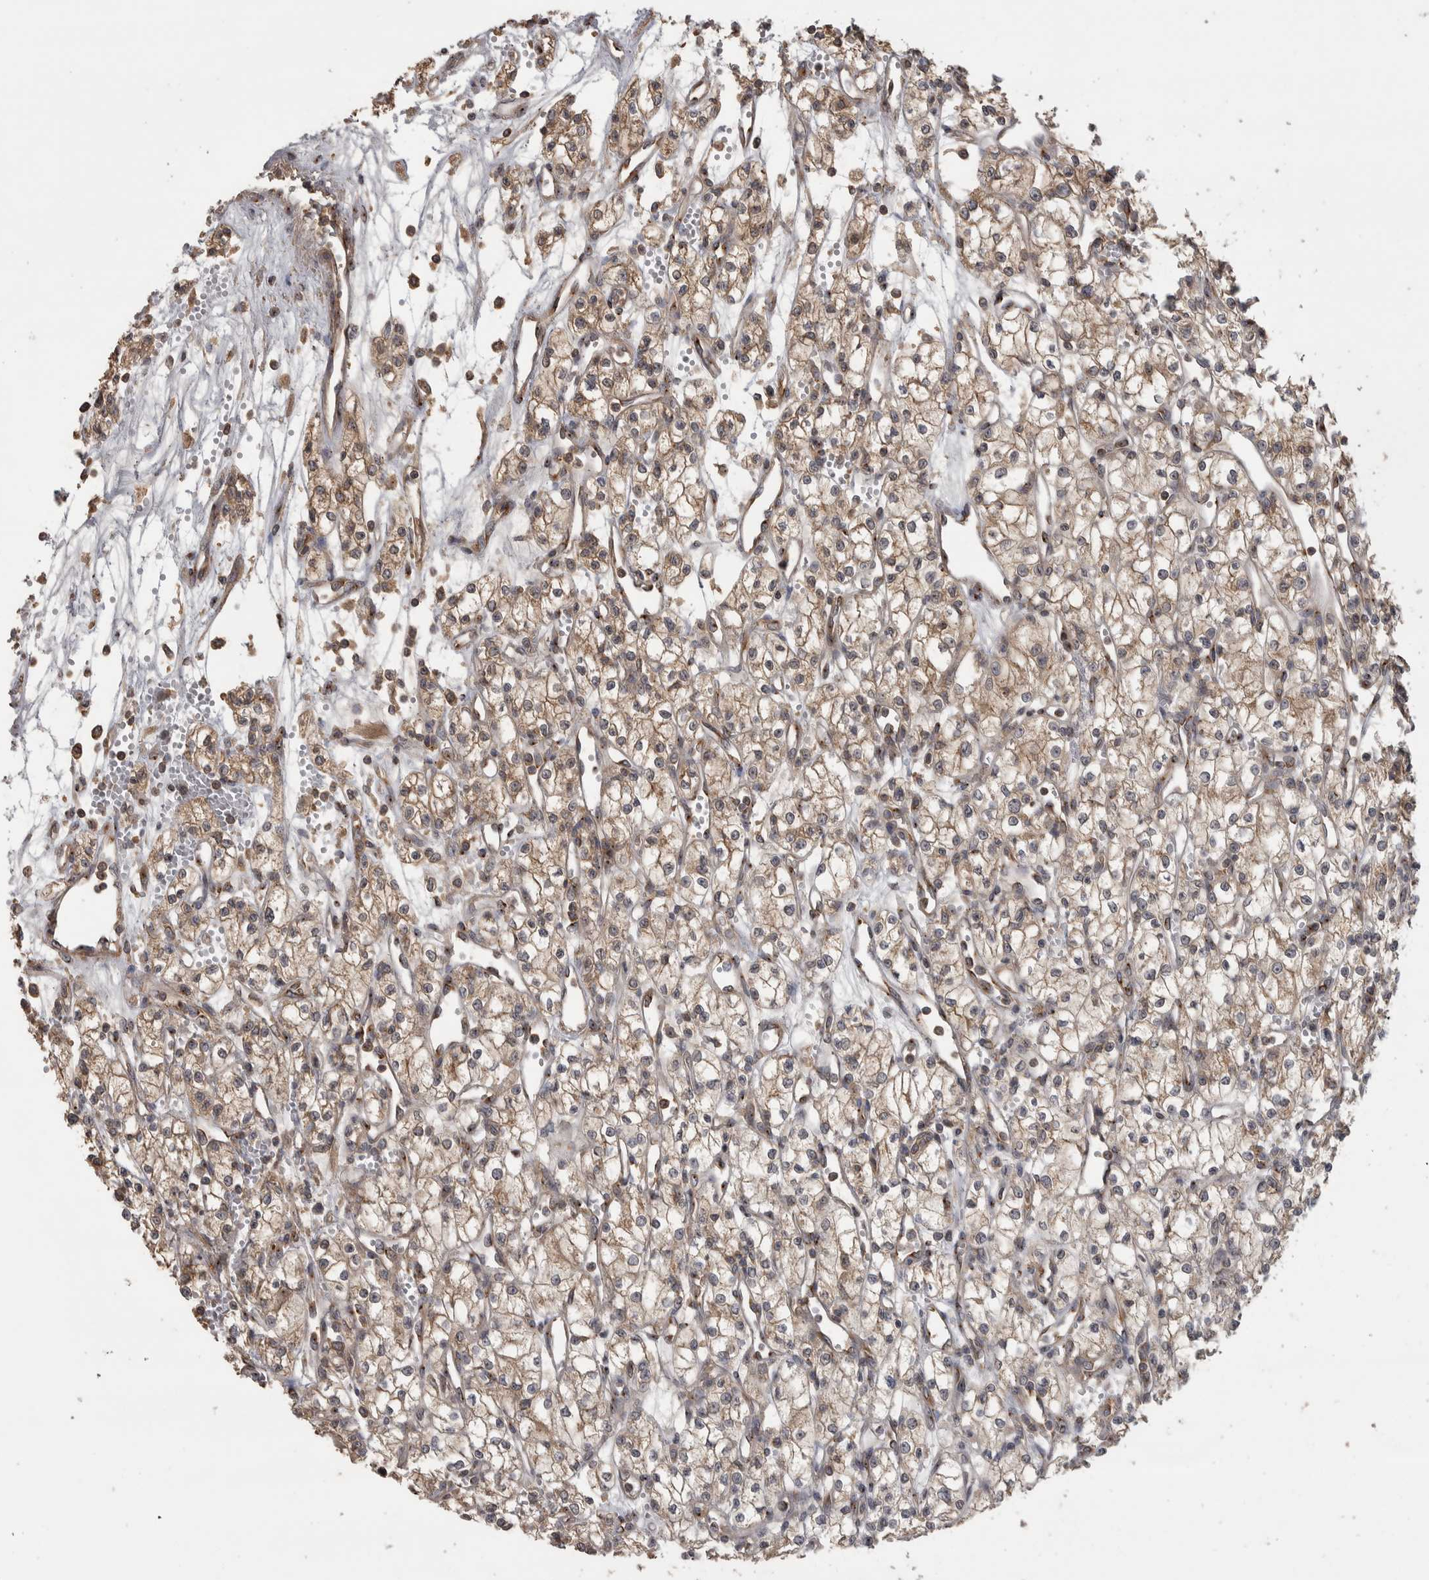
{"staining": {"intensity": "moderate", "quantity": ">75%", "location": "cytoplasmic/membranous"}, "tissue": "renal cancer", "cell_type": "Tumor cells", "image_type": "cancer", "snomed": [{"axis": "morphology", "description": "Adenocarcinoma, NOS"}, {"axis": "topography", "description": "Kidney"}], "caption": "Brown immunohistochemical staining in human renal cancer (adenocarcinoma) demonstrates moderate cytoplasmic/membranous positivity in about >75% of tumor cells. (Stains: DAB (3,3'-diaminobenzidine) in brown, nuclei in blue, Microscopy: brightfield microscopy at high magnification).", "gene": "IFRD1", "patient": {"sex": "male", "age": 59}}